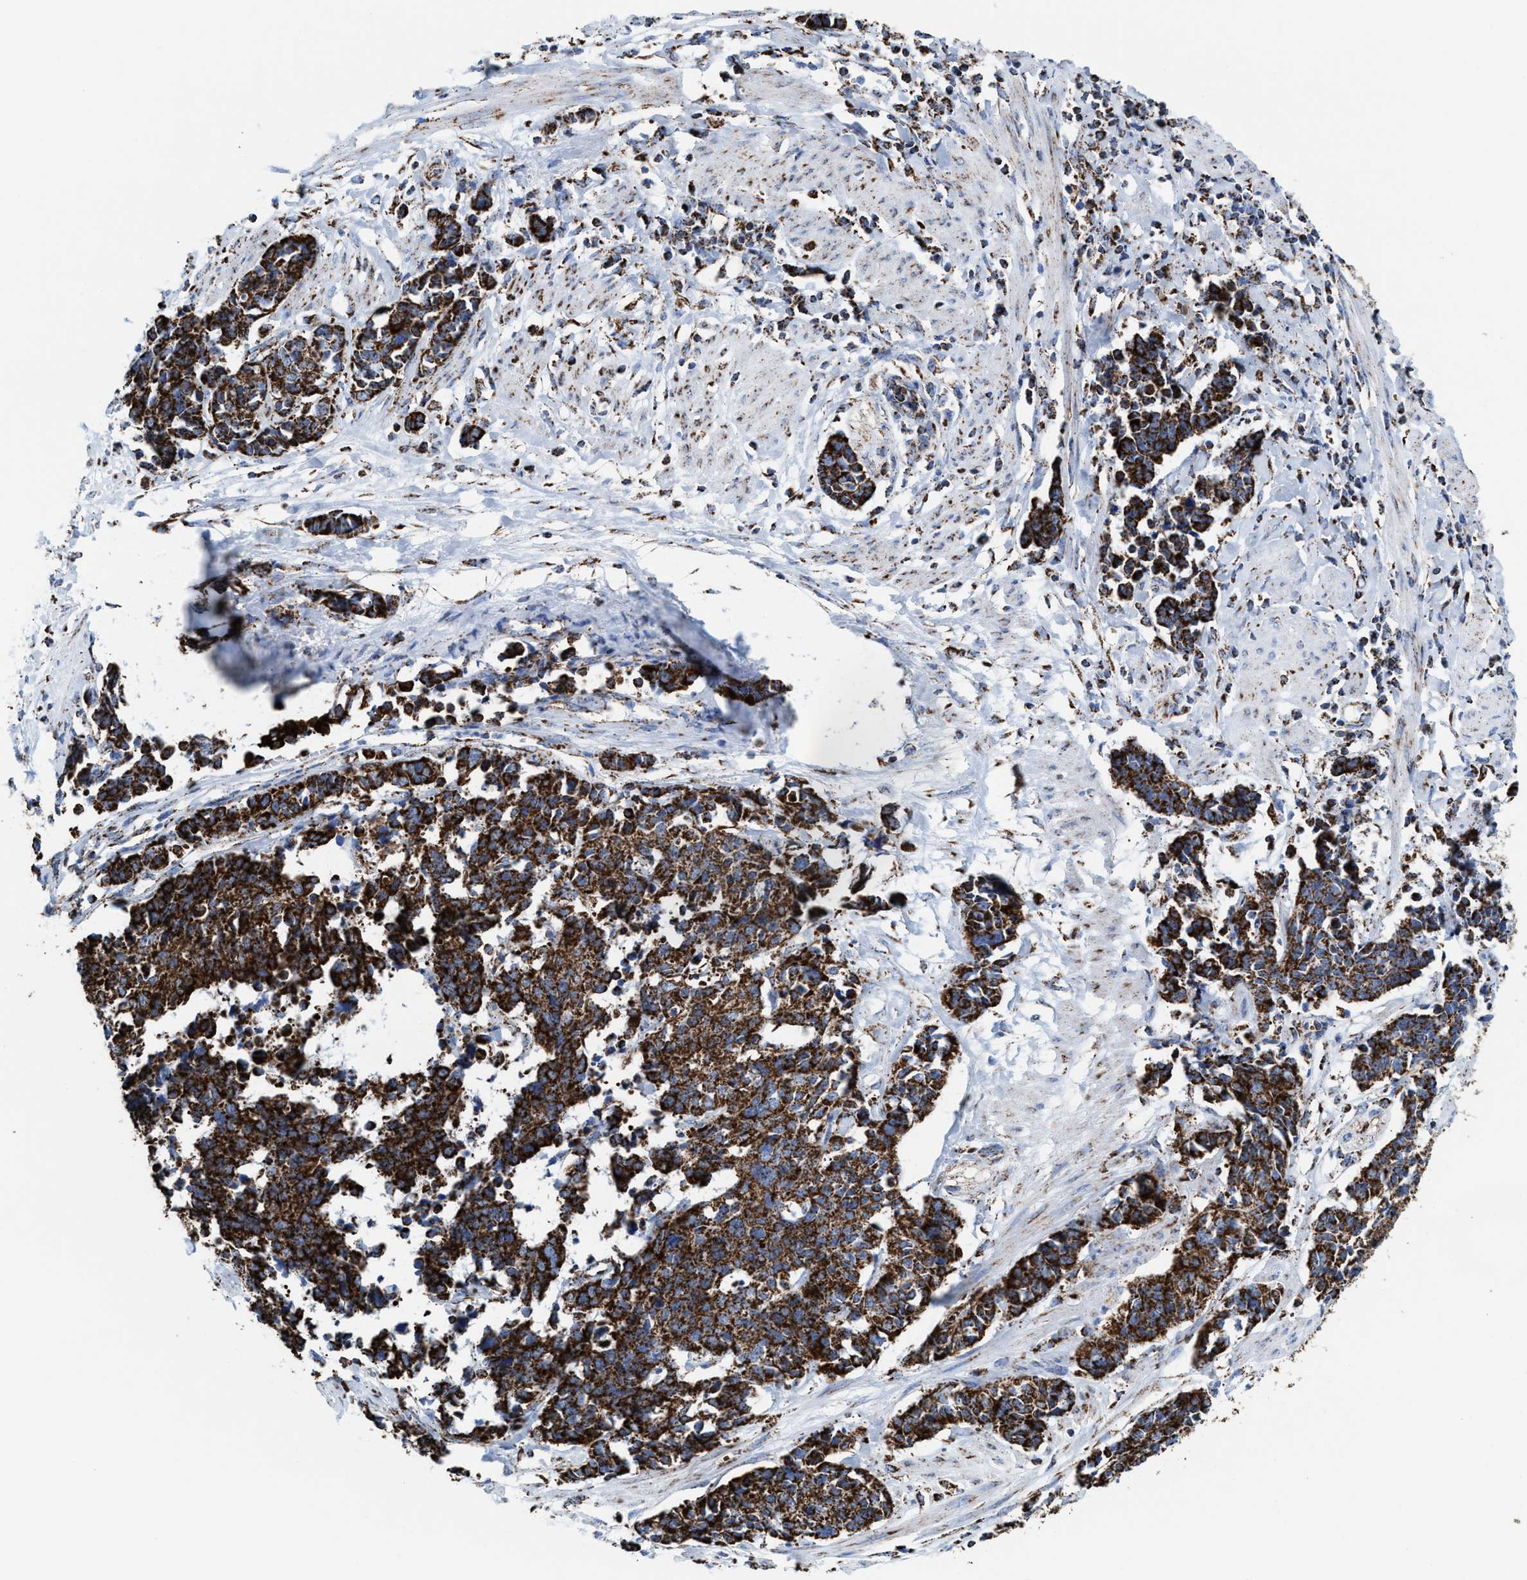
{"staining": {"intensity": "strong", "quantity": ">75%", "location": "cytoplasmic/membranous"}, "tissue": "cervical cancer", "cell_type": "Tumor cells", "image_type": "cancer", "snomed": [{"axis": "morphology", "description": "Squamous cell carcinoma, NOS"}, {"axis": "topography", "description": "Cervix"}], "caption": "This photomicrograph demonstrates squamous cell carcinoma (cervical) stained with IHC to label a protein in brown. The cytoplasmic/membranous of tumor cells show strong positivity for the protein. Nuclei are counter-stained blue.", "gene": "ECHS1", "patient": {"sex": "female", "age": 35}}